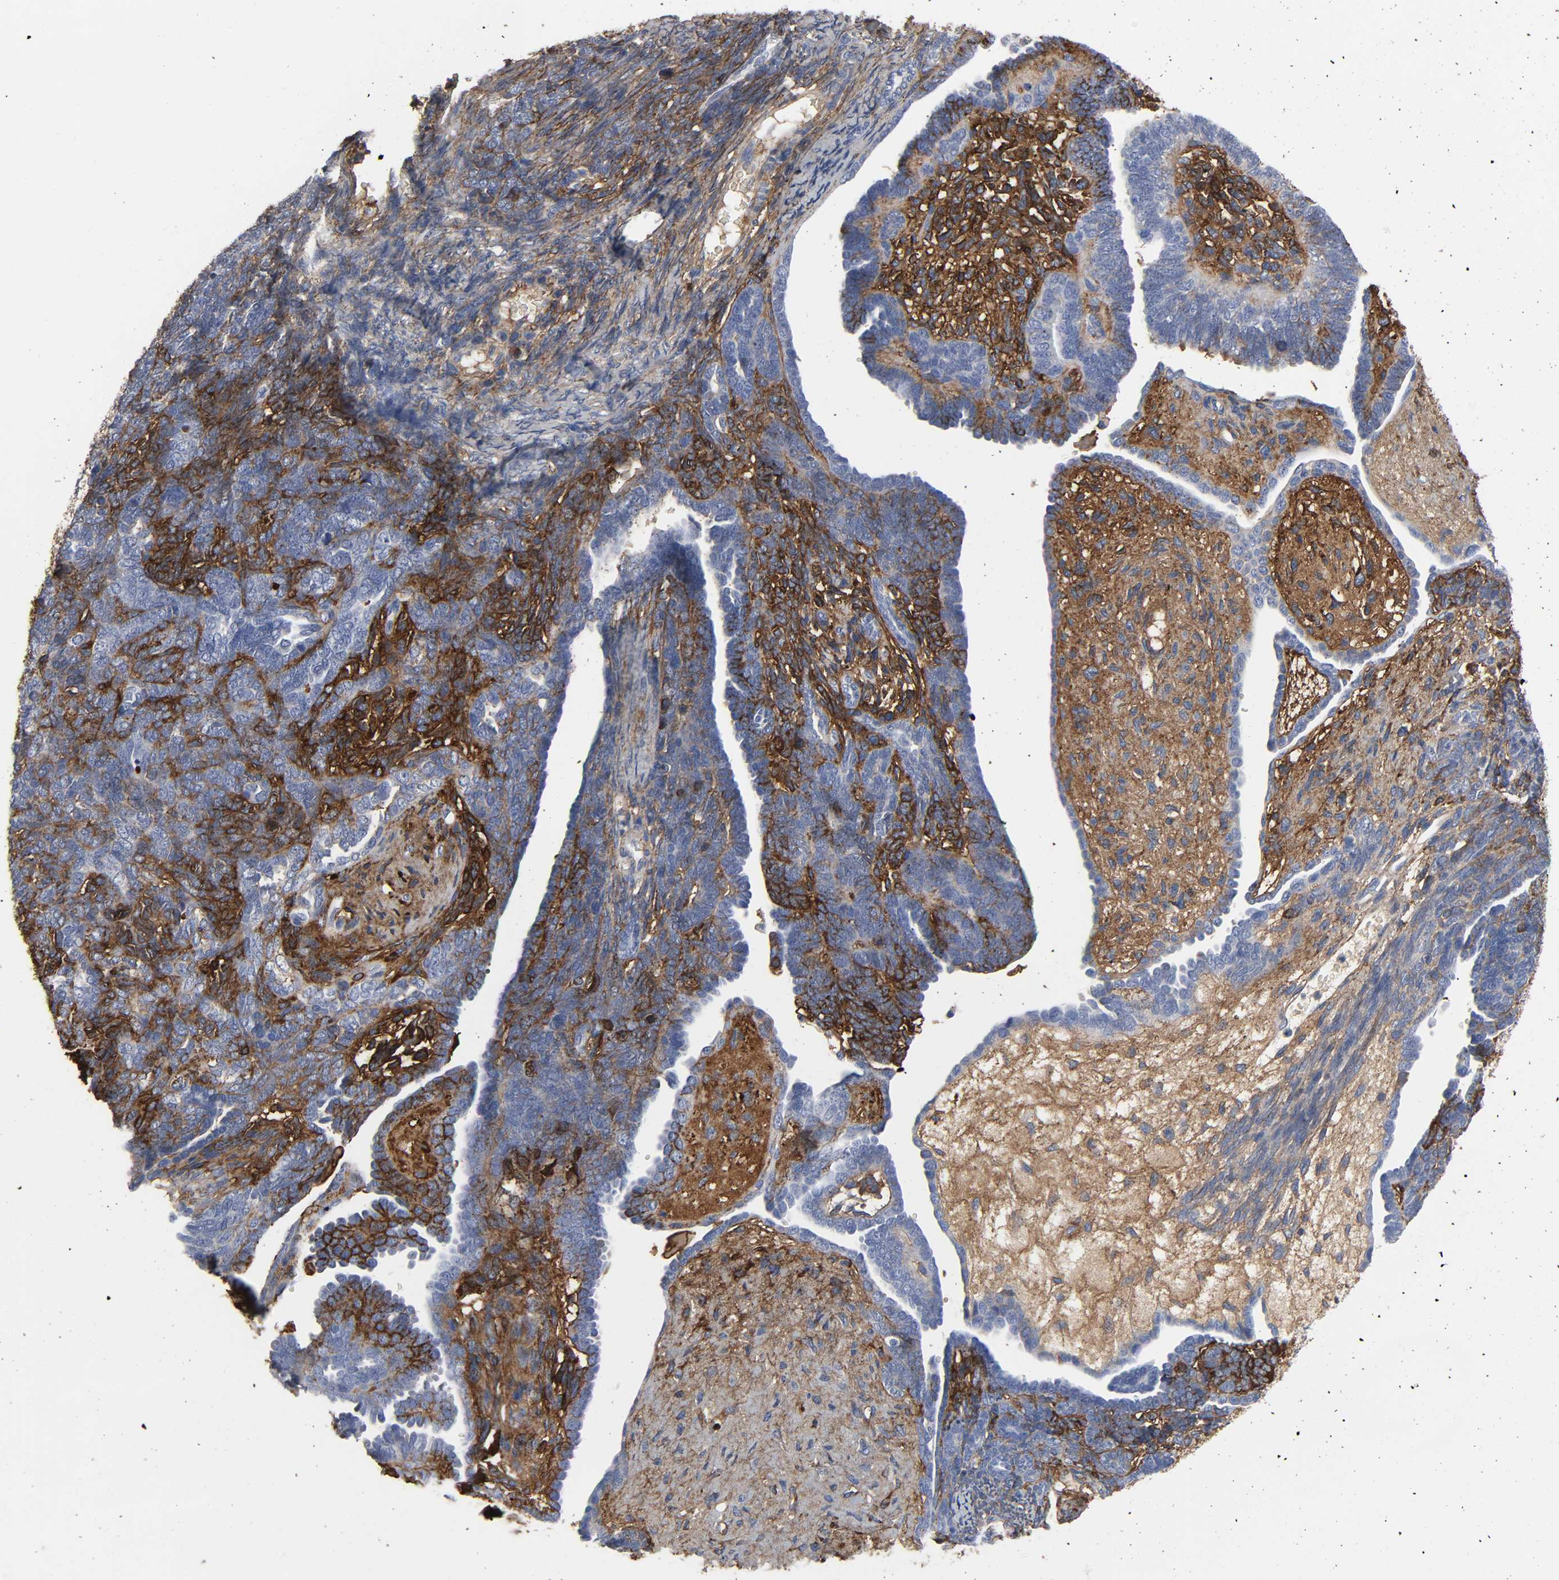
{"staining": {"intensity": "strong", "quantity": "<25%", "location": "cytoplasmic/membranous"}, "tissue": "endometrial cancer", "cell_type": "Tumor cells", "image_type": "cancer", "snomed": [{"axis": "morphology", "description": "Neoplasm, malignant, NOS"}, {"axis": "topography", "description": "Endometrium"}], "caption": "High-magnification brightfield microscopy of malignant neoplasm (endometrial) stained with DAB (3,3'-diaminobenzidine) (brown) and counterstained with hematoxylin (blue). tumor cells exhibit strong cytoplasmic/membranous expression is seen in about<25% of cells.", "gene": "FBLN1", "patient": {"sex": "female", "age": 74}}